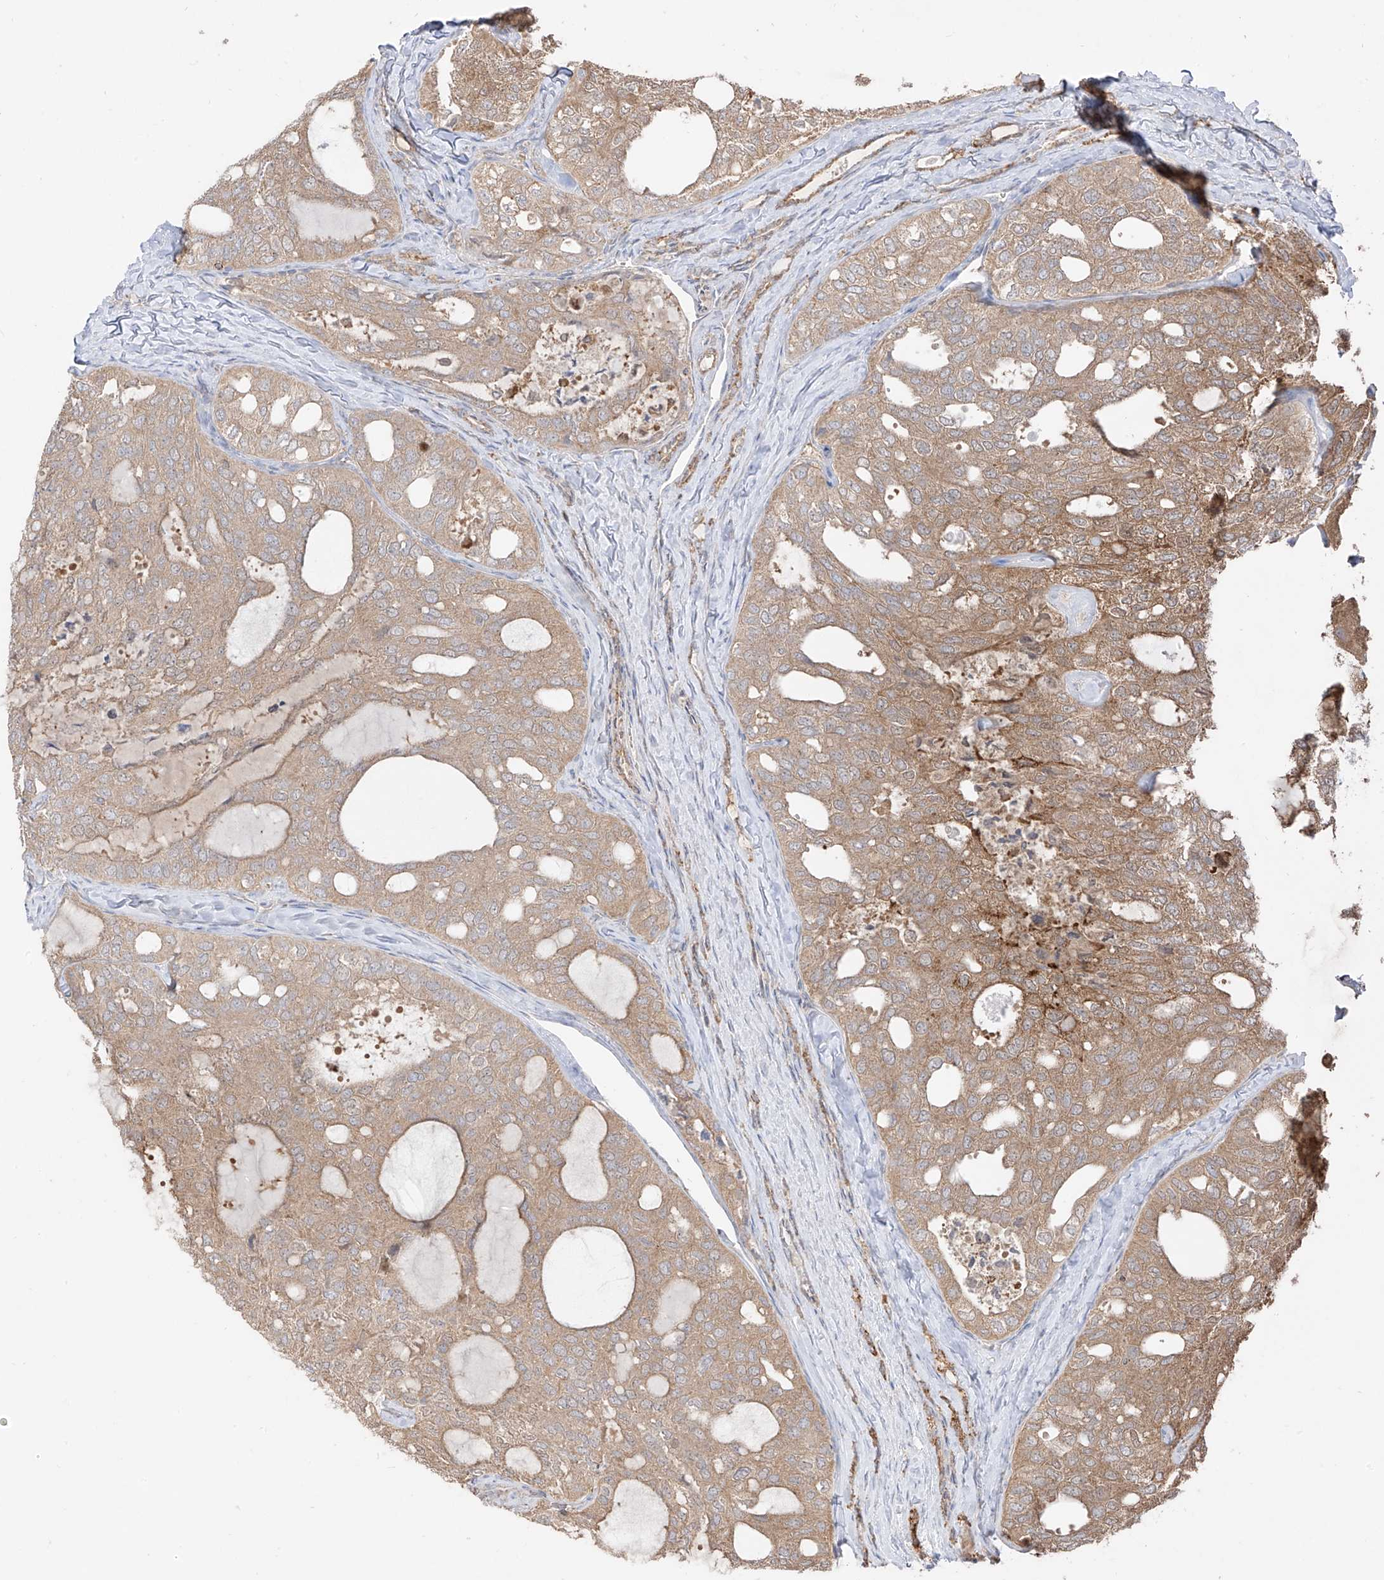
{"staining": {"intensity": "moderate", "quantity": ">75%", "location": "cytoplasmic/membranous"}, "tissue": "thyroid cancer", "cell_type": "Tumor cells", "image_type": "cancer", "snomed": [{"axis": "morphology", "description": "Follicular adenoma carcinoma, NOS"}, {"axis": "topography", "description": "Thyroid gland"}], "caption": "Thyroid follicular adenoma carcinoma stained with IHC exhibits moderate cytoplasmic/membranous staining in approximately >75% of tumor cells.", "gene": "ETHE1", "patient": {"sex": "male", "age": 75}}